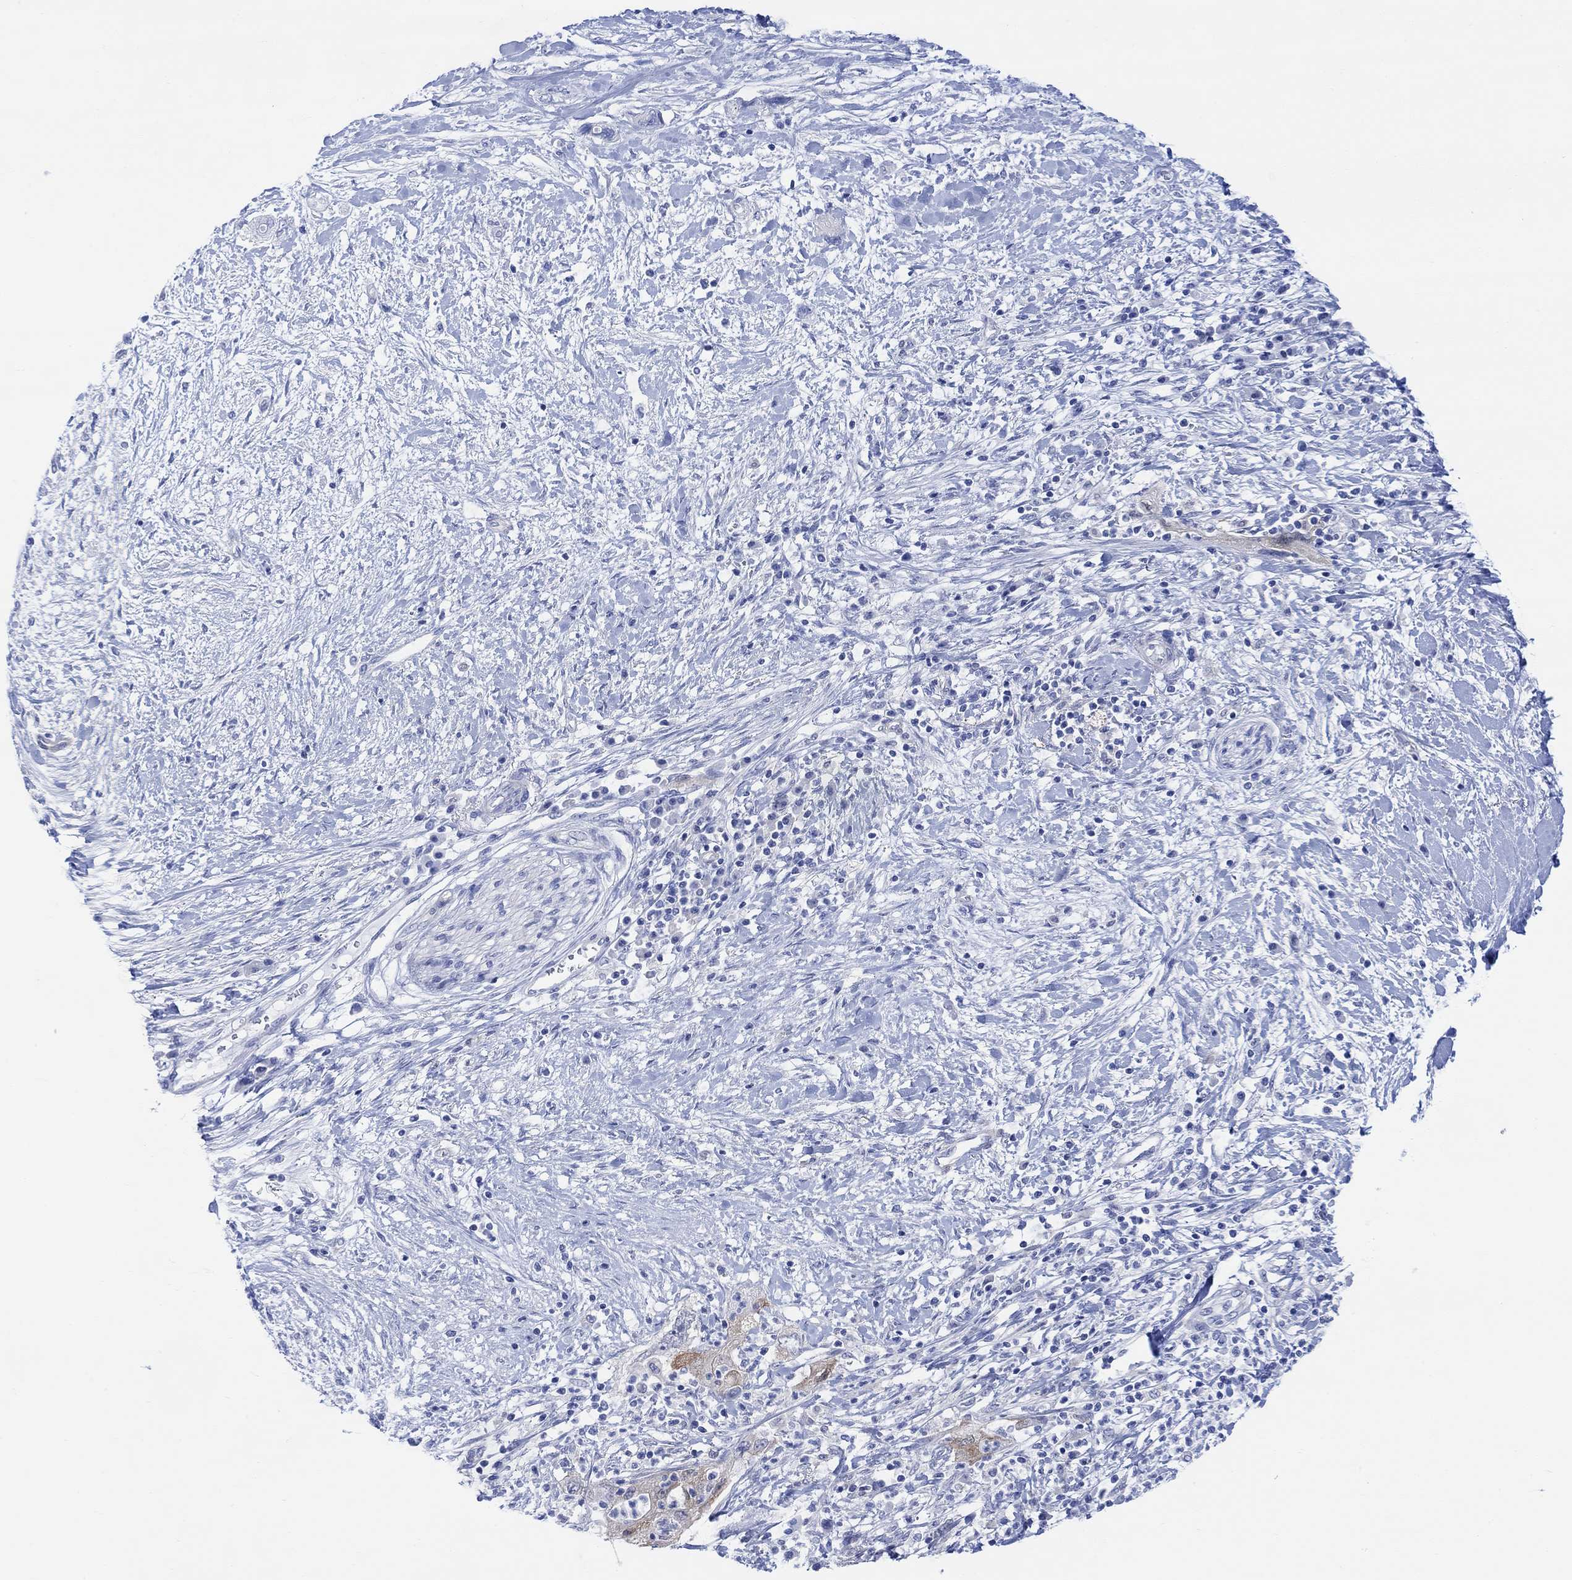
{"staining": {"intensity": "negative", "quantity": "none", "location": "none"}, "tissue": "pancreatic cancer", "cell_type": "Tumor cells", "image_type": "cancer", "snomed": [{"axis": "morphology", "description": "Adenocarcinoma, NOS"}, {"axis": "topography", "description": "Pancreas"}], "caption": "Image shows no protein expression in tumor cells of pancreatic cancer tissue.", "gene": "TLDC2", "patient": {"sex": "female", "age": 73}}